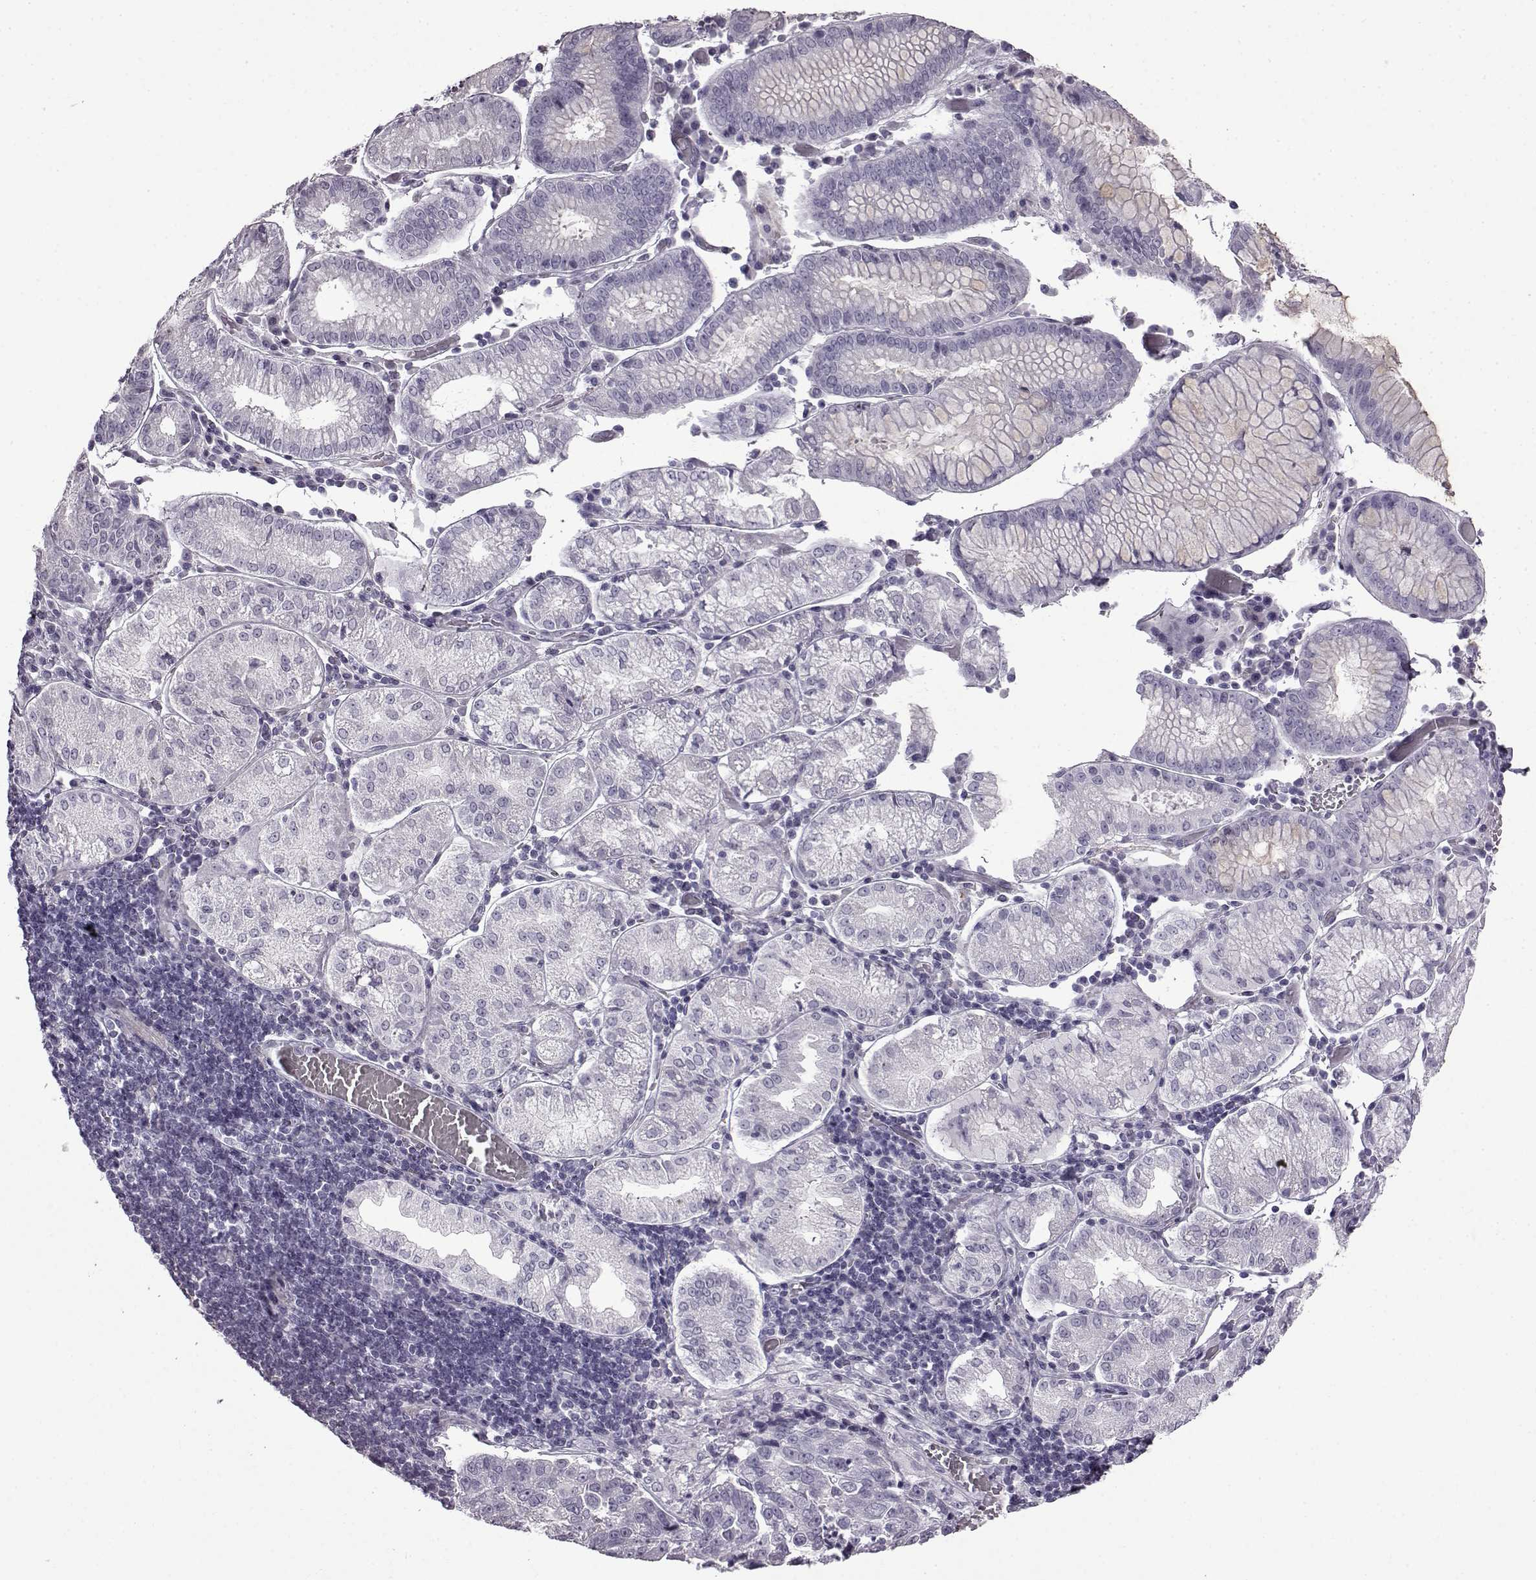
{"staining": {"intensity": "negative", "quantity": "none", "location": "none"}, "tissue": "stomach cancer", "cell_type": "Tumor cells", "image_type": "cancer", "snomed": [{"axis": "morphology", "description": "Adenocarcinoma, NOS"}, {"axis": "topography", "description": "Stomach"}], "caption": "Histopathology image shows no protein expression in tumor cells of stomach cancer (adenocarcinoma) tissue.", "gene": "SLC28A2", "patient": {"sex": "male", "age": 93}}